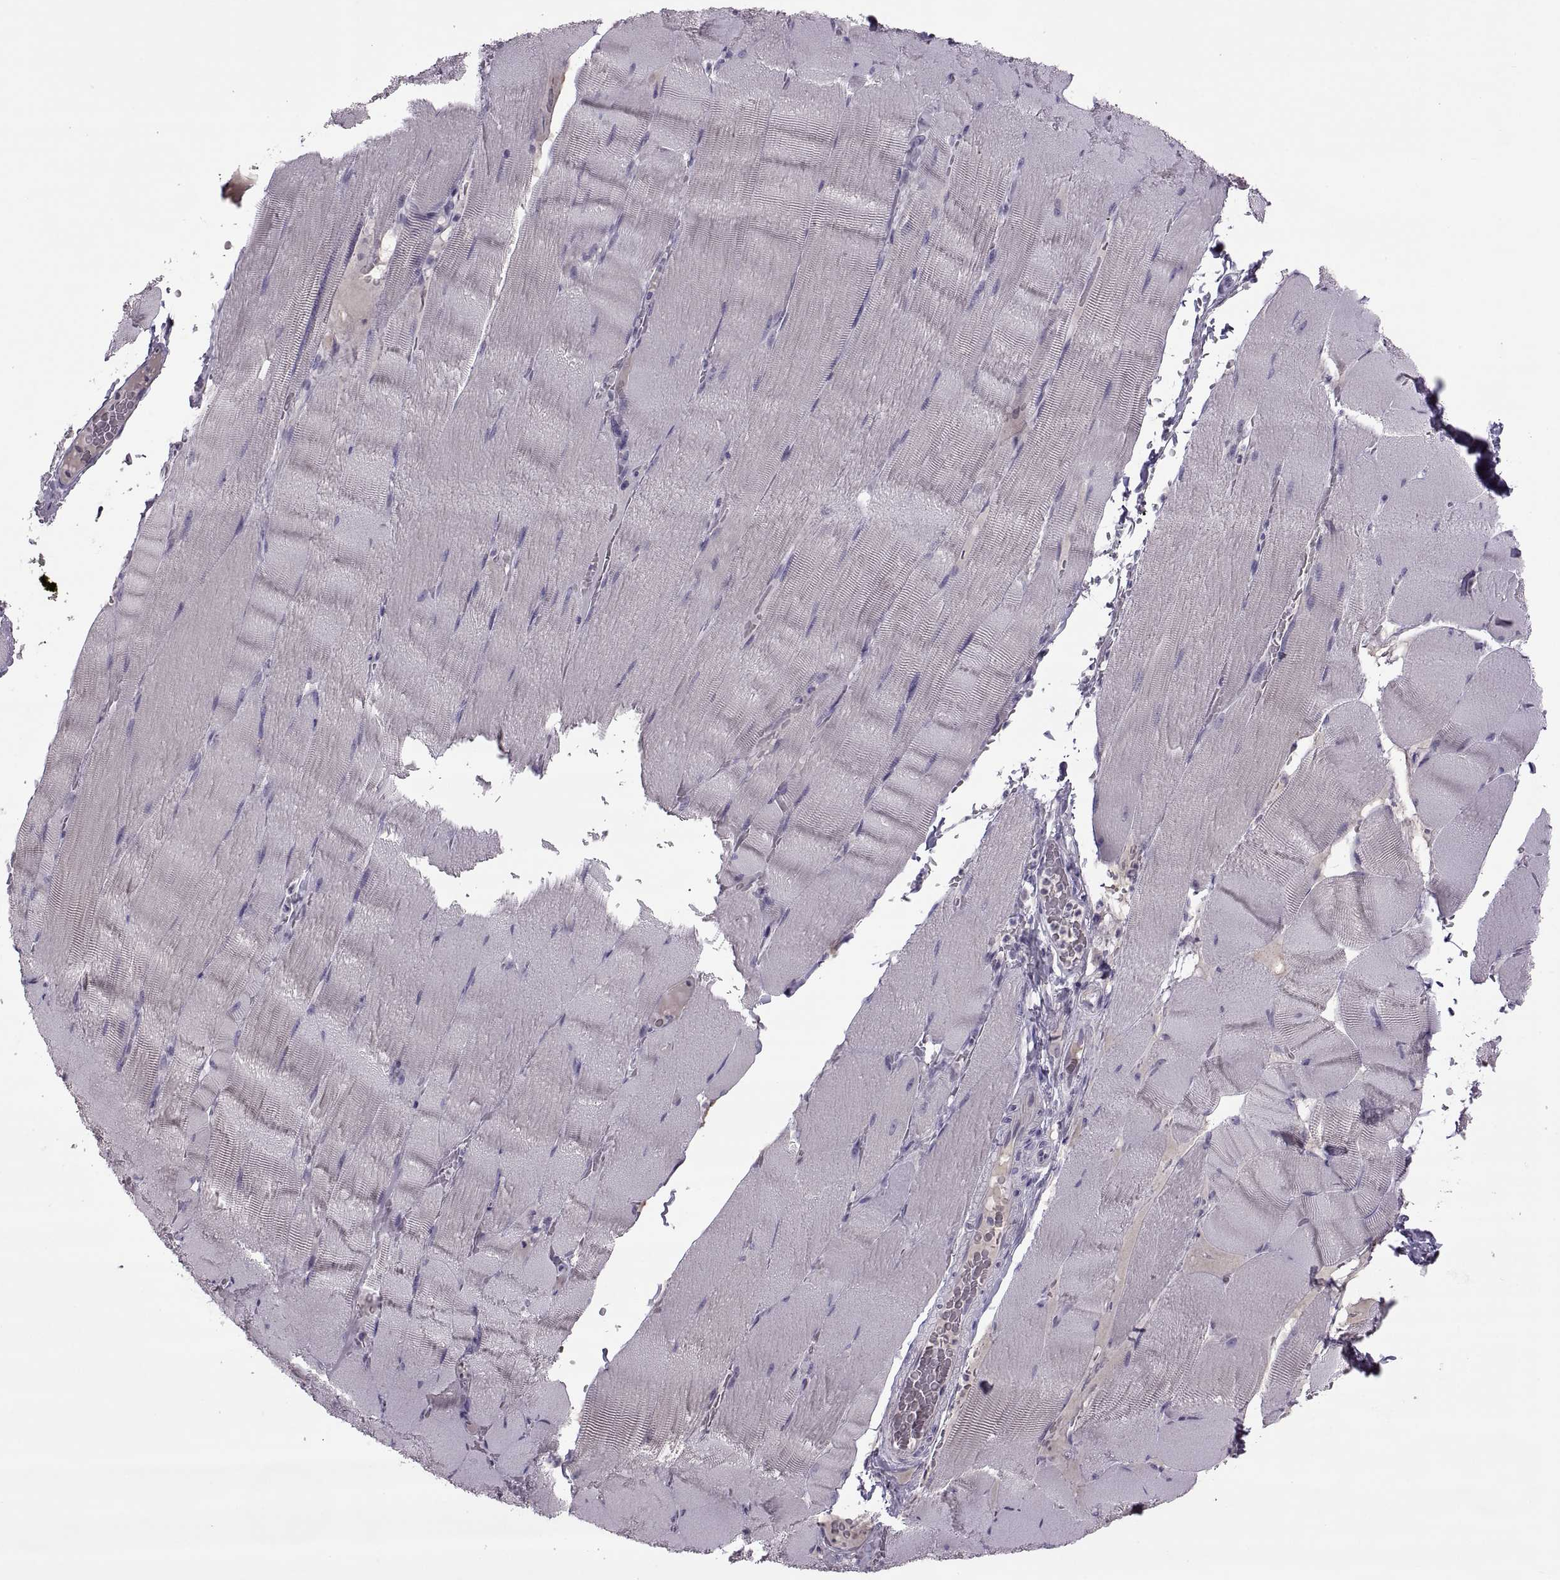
{"staining": {"intensity": "negative", "quantity": "none", "location": "none"}, "tissue": "skeletal muscle", "cell_type": "Myocytes", "image_type": "normal", "snomed": [{"axis": "morphology", "description": "Normal tissue, NOS"}, {"axis": "topography", "description": "Skeletal muscle"}], "caption": "Histopathology image shows no protein staining in myocytes of unremarkable skeletal muscle. (DAB IHC, high magnification).", "gene": "RSPH6A", "patient": {"sex": "male", "age": 56}}